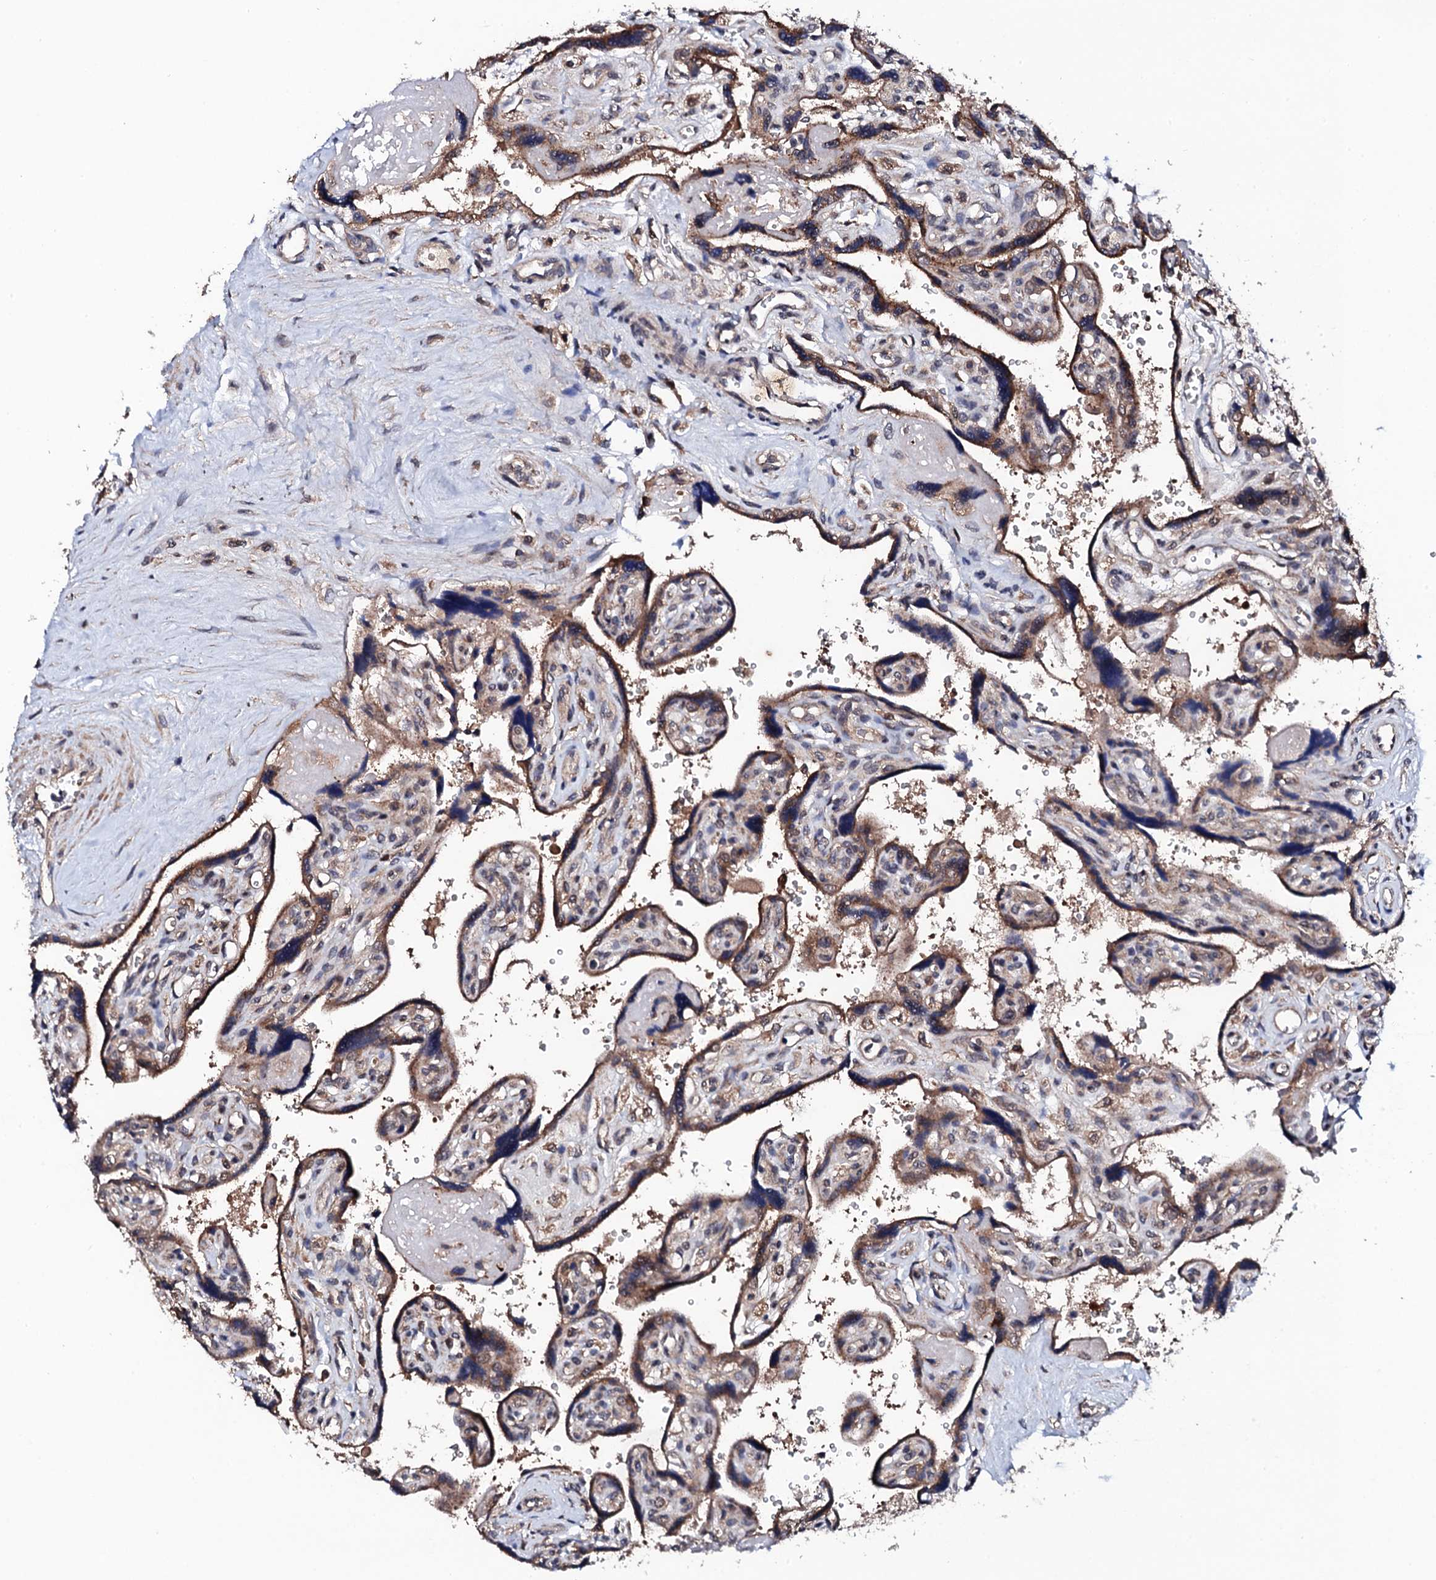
{"staining": {"intensity": "moderate", "quantity": ">75%", "location": "cytoplasmic/membranous"}, "tissue": "placenta", "cell_type": "Trophoblastic cells", "image_type": "normal", "snomed": [{"axis": "morphology", "description": "Normal tissue, NOS"}, {"axis": "topography", "description": "Placenta"}], "caption": "Protein expression analysis of benign placenta reveals moderate cytoplasmic/membranous positivity in approximately >75% of trophoblastic cells.", "gene": "IP6K1", "patient": {"sex": "female", "age": 39}}